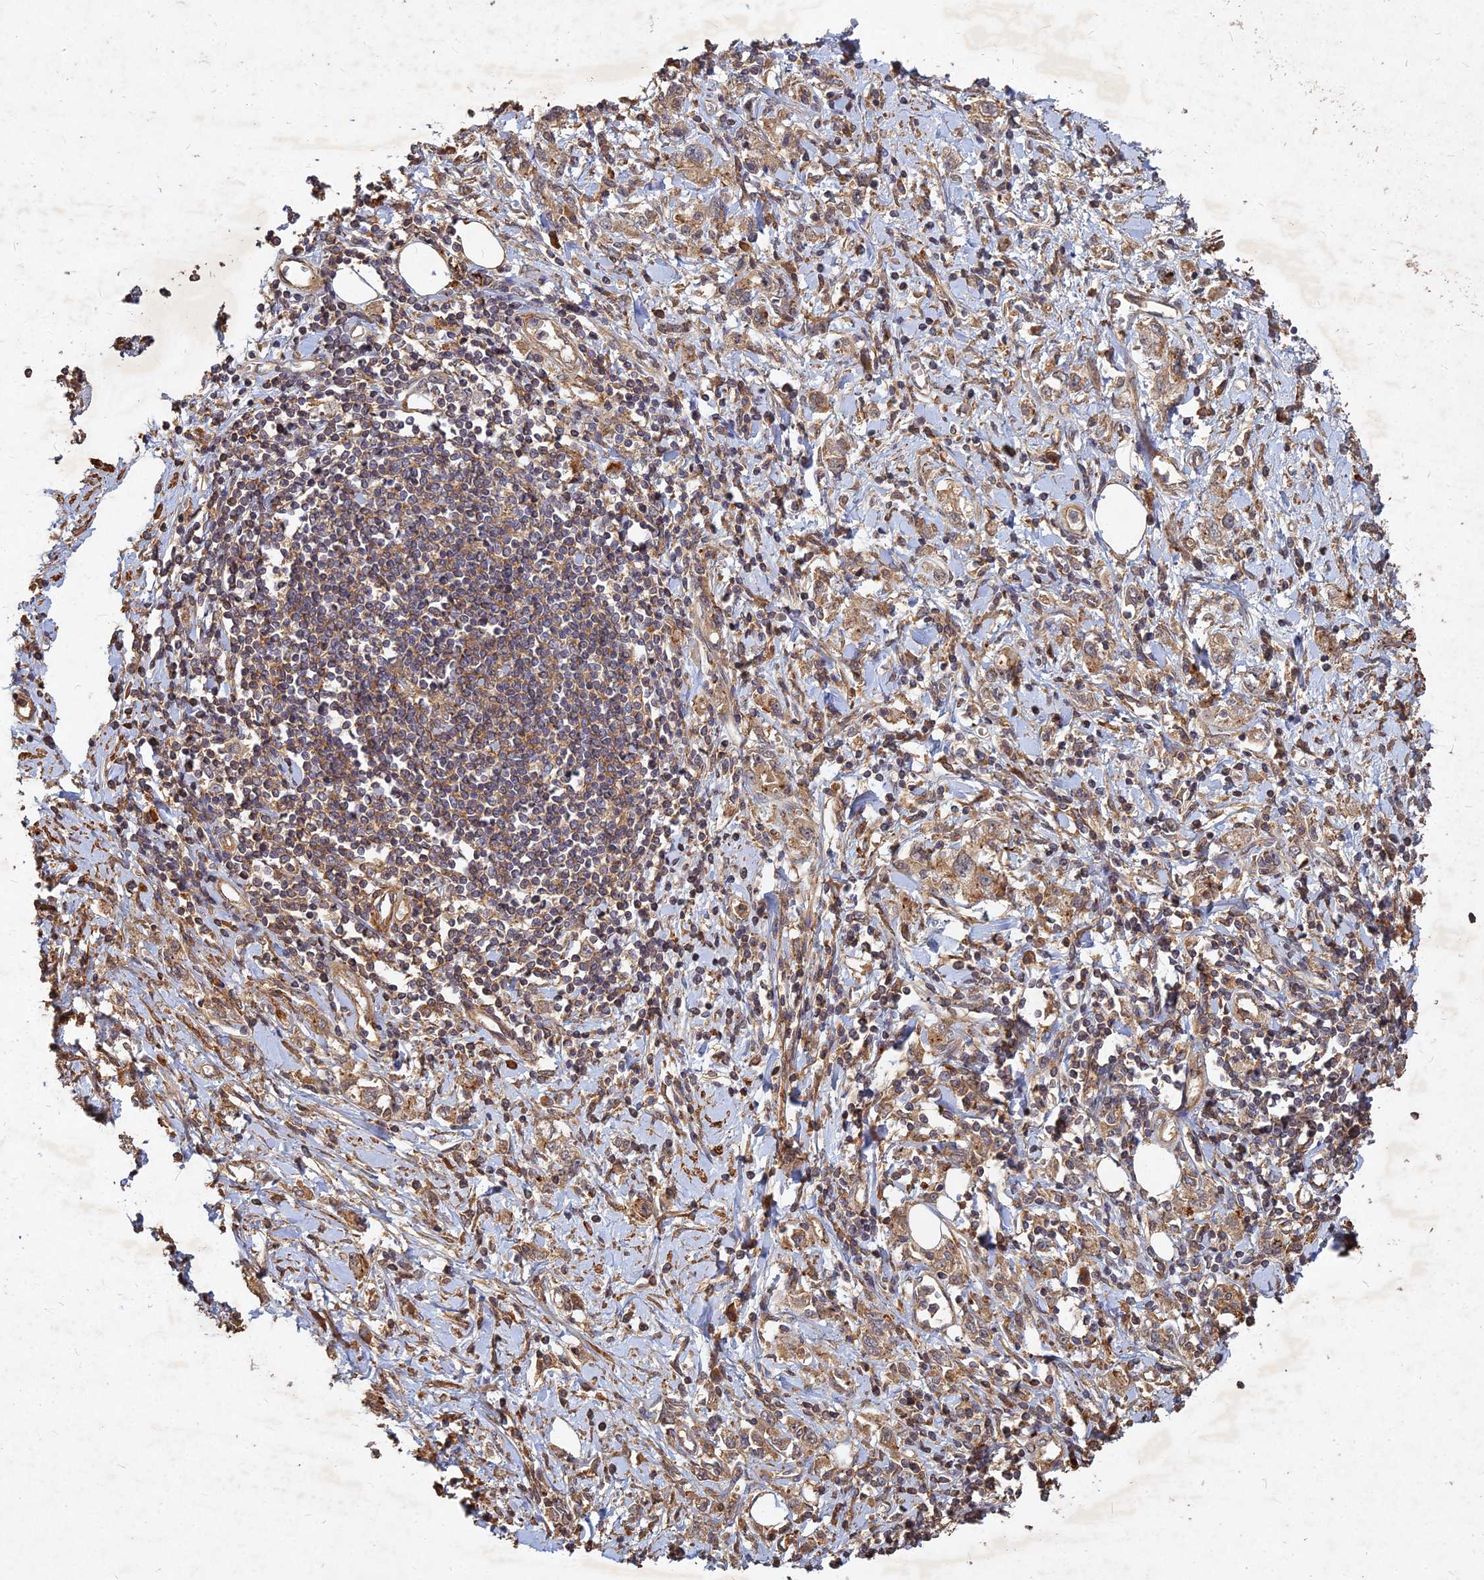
{"staining": {"intensity": "moderate", "quantity": ">75%", "location": "cytoplasmic/membranous"}, "tissue": "stomach cancer", "cell_type": "Tumor cells", "image_type": "cancer", "snomed": [{"axis": "morphology", "description": "Adenocarcinoma, NOS"}, {"axis": "topography", "description": "Stomach"}], "caption": "Adenocarcinoma (stomach) tissue displays moderate cytoplasmic/membranous staining in about >75% of tumor cells The staining was performed using DAB (3,3'-diaminobenzidine) to visualize the protein expression in brown, while the nuclei were stained in blue with hematoxylin (Magnification: 20x).", "gene": "UBE2W", "patient": {"sex": "female", "age": 76}}